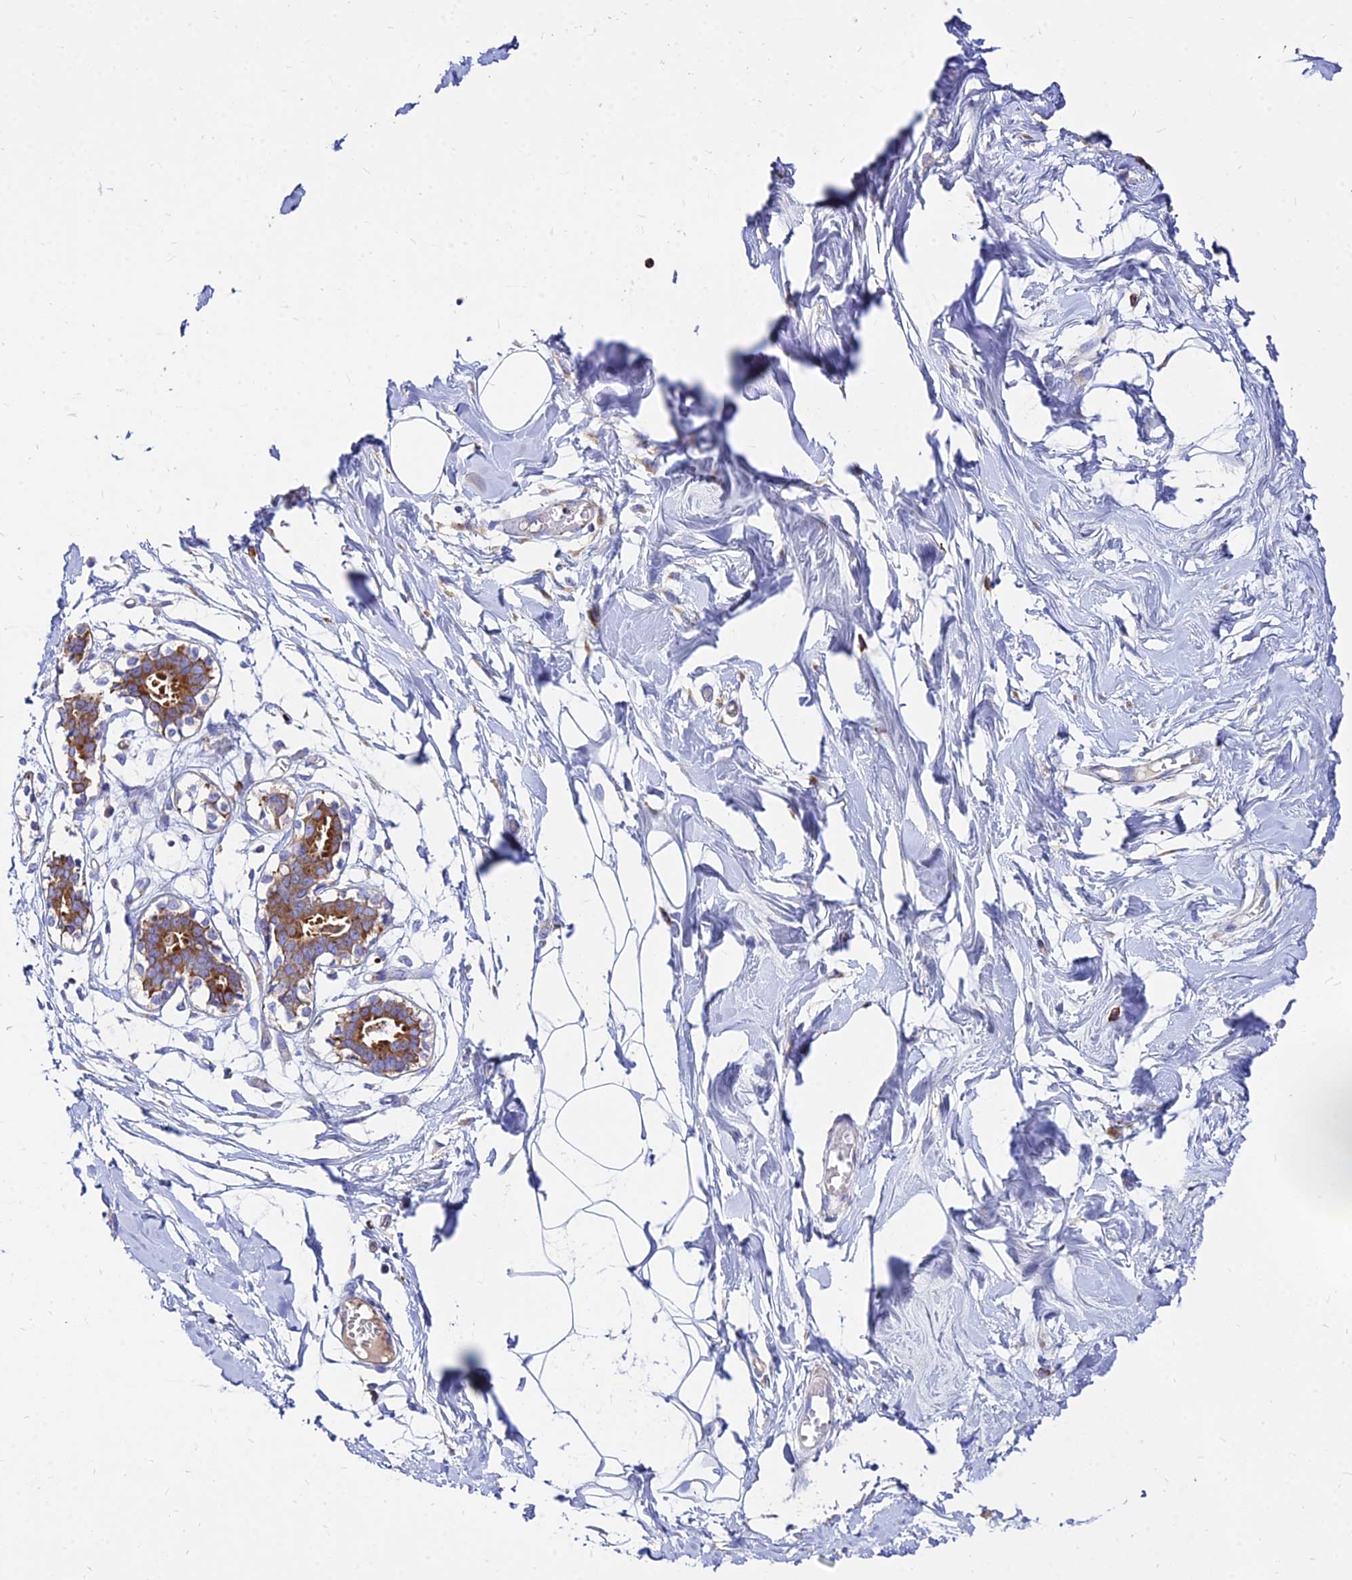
{"staining": {"intensity": "weak", "quantity": ">75%", "location": "cytoplasmic/membranous"}, "tissue": "breast", "cell_type": "Adipocytes", "image_type": "normal", "snomed": [{"axis": "morphology", "description": "Normal tissue, NOS"}, {"axis": "topography", "description": "Breast"}], "caption": "A brown stain labels weak cytoplasmic/membranous expression of a protein in adipocytes of unremarkable human breast. The protein is stained brown, and the nuclei are stained in blue (DAB (3,3'-diaminobenzidine) IHC with brightfield microscopy, high magnification).", "gene": "AGTRAP", "patient": {"sex": "female", "age": 27}}